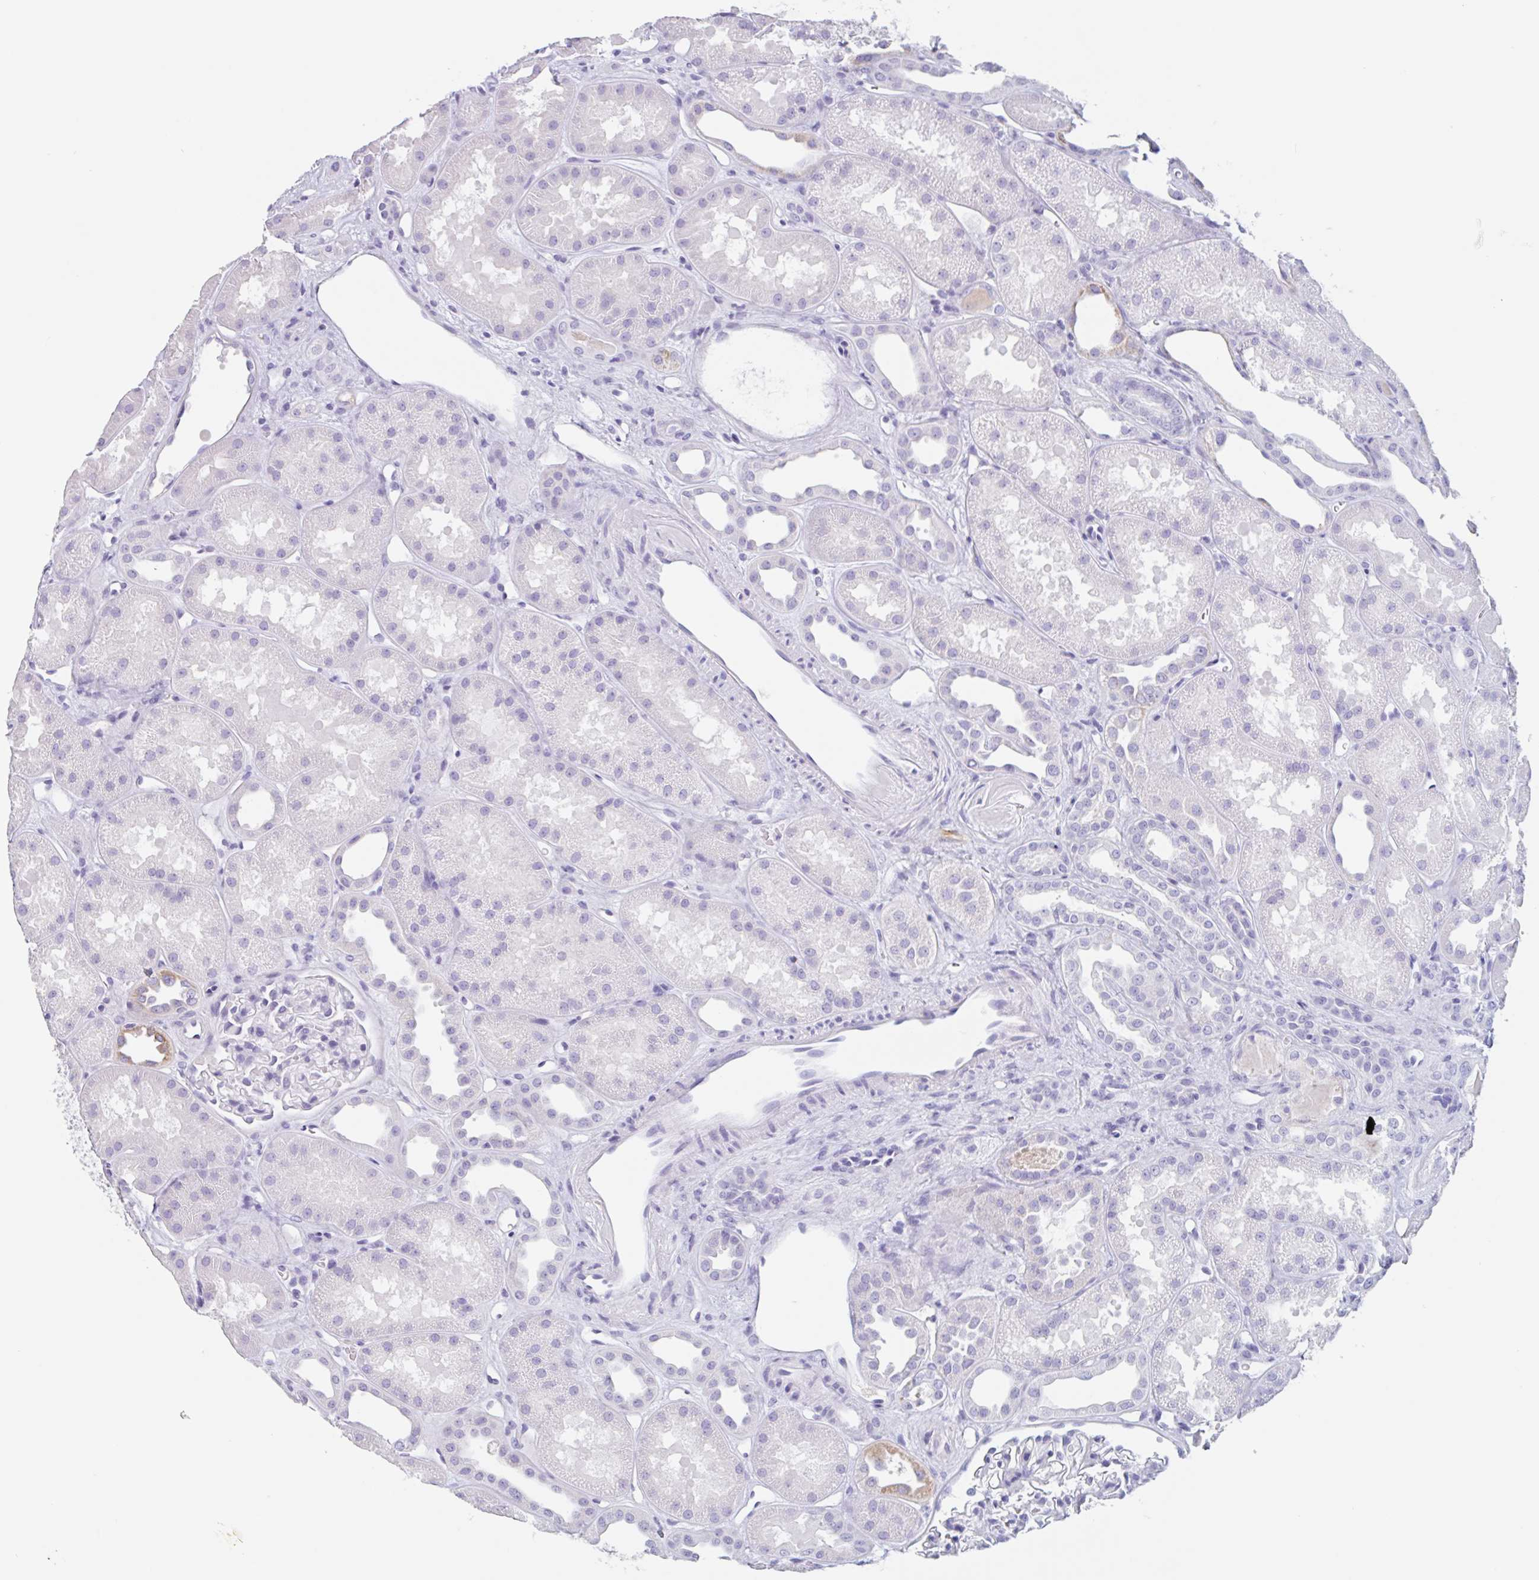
{"staining": {"intensity": "negative", "quantity": "none", "location": "none"}, "tissue": "kidney", "cell_type": "Cells in glomeruli", "image_type": "normal", "snomed": [{"axis": "morphology", "description": "Normal tissue, NOS"}, {"axis": "topography", "description": "Kidney"}], "caption": "A histopathology image of kidney stained for a protein demonstrates no brown staining in cells in glomeruli. (DAB (3,3'-diaminobenzidine) immunohistochemistry (IHC), high magnification).", "gene": "EMC4", "patient": {"sex": "male", "age": 61}}